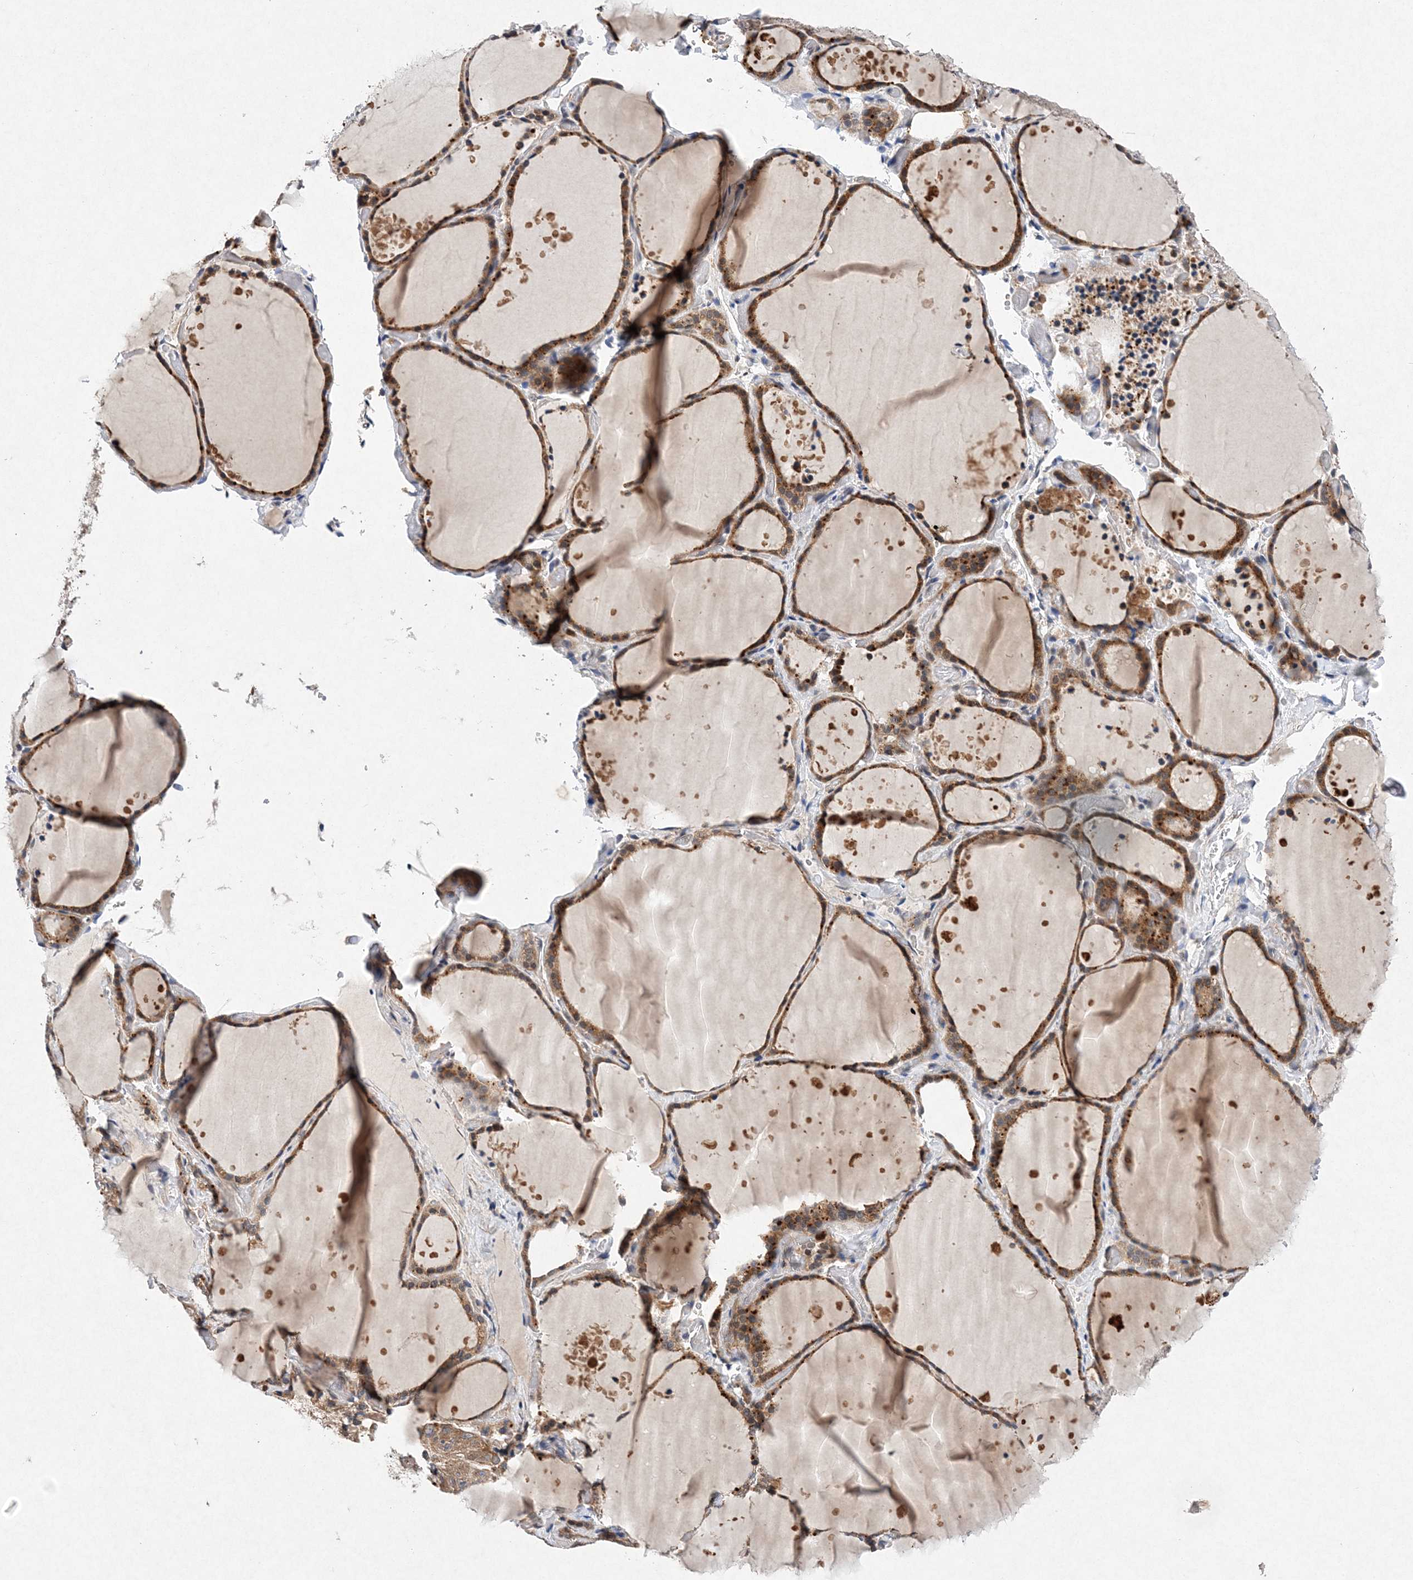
{"staining": {"intensity": "moderate", "quantity": ">75%", "location": "cytoplasmic/membranous"}, "tissue": "thyroid gland", "cell_type": "Glandular cells", "image_type": "normal", "snomed": [{"axis": "morphology", "description": "Normal tissue, NOS"}, {"axis": "topography", "description": "Thyroid gland"}], "caption": "High-power microscopy captured an immunohistochemistry image of normal thyroid gland, revealing moderate cytoplasmic/membranous expression in about >75% of glandular cells.", "gene": "PROSER1", "patient": {"sex": "female", "age": 44}}